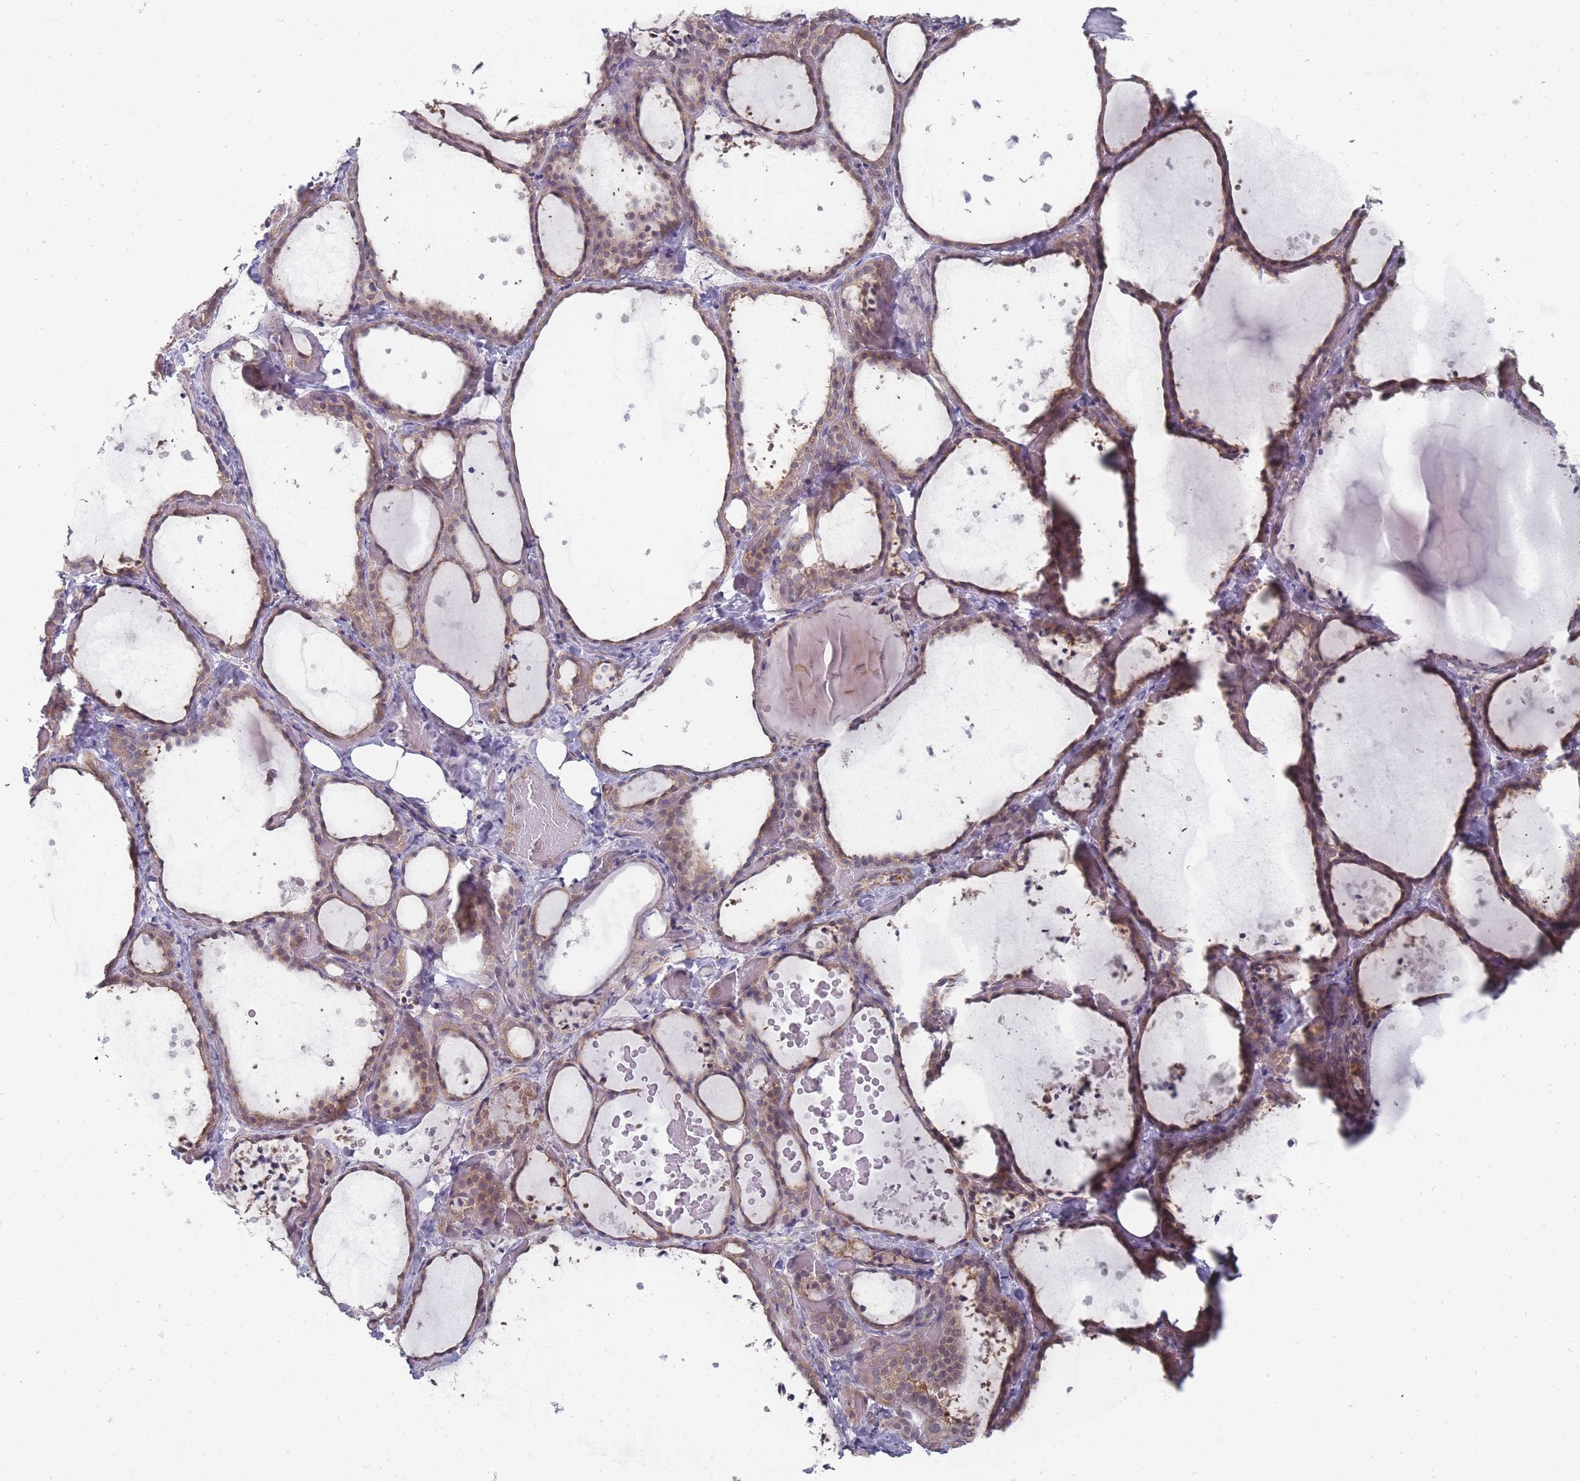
{"staining": {"intensity": "weak", "quantity": "25%-75%", "location": "cytoplasmic/membranous,nuclear"}, "tissue": "thyroid gland", "cell_type": "Glandular cells", "image_type": "normal", "snomed": [{"axis": "morphology", "description": "Normal tissue, NOS"}, {"axis": "topography", "description": "Thyroid gland"}], "caption": "Normal thyroid gland reveals weak cytoplasmic/membranous,nuclear staining in about 25%-75% of glandular cells, visualized by immunohistochemistry. (Brightfield microscopy of DAB IHC at high magnification).", "gene": "NKD1", "patient": {"sex": "female", "age": 44}}